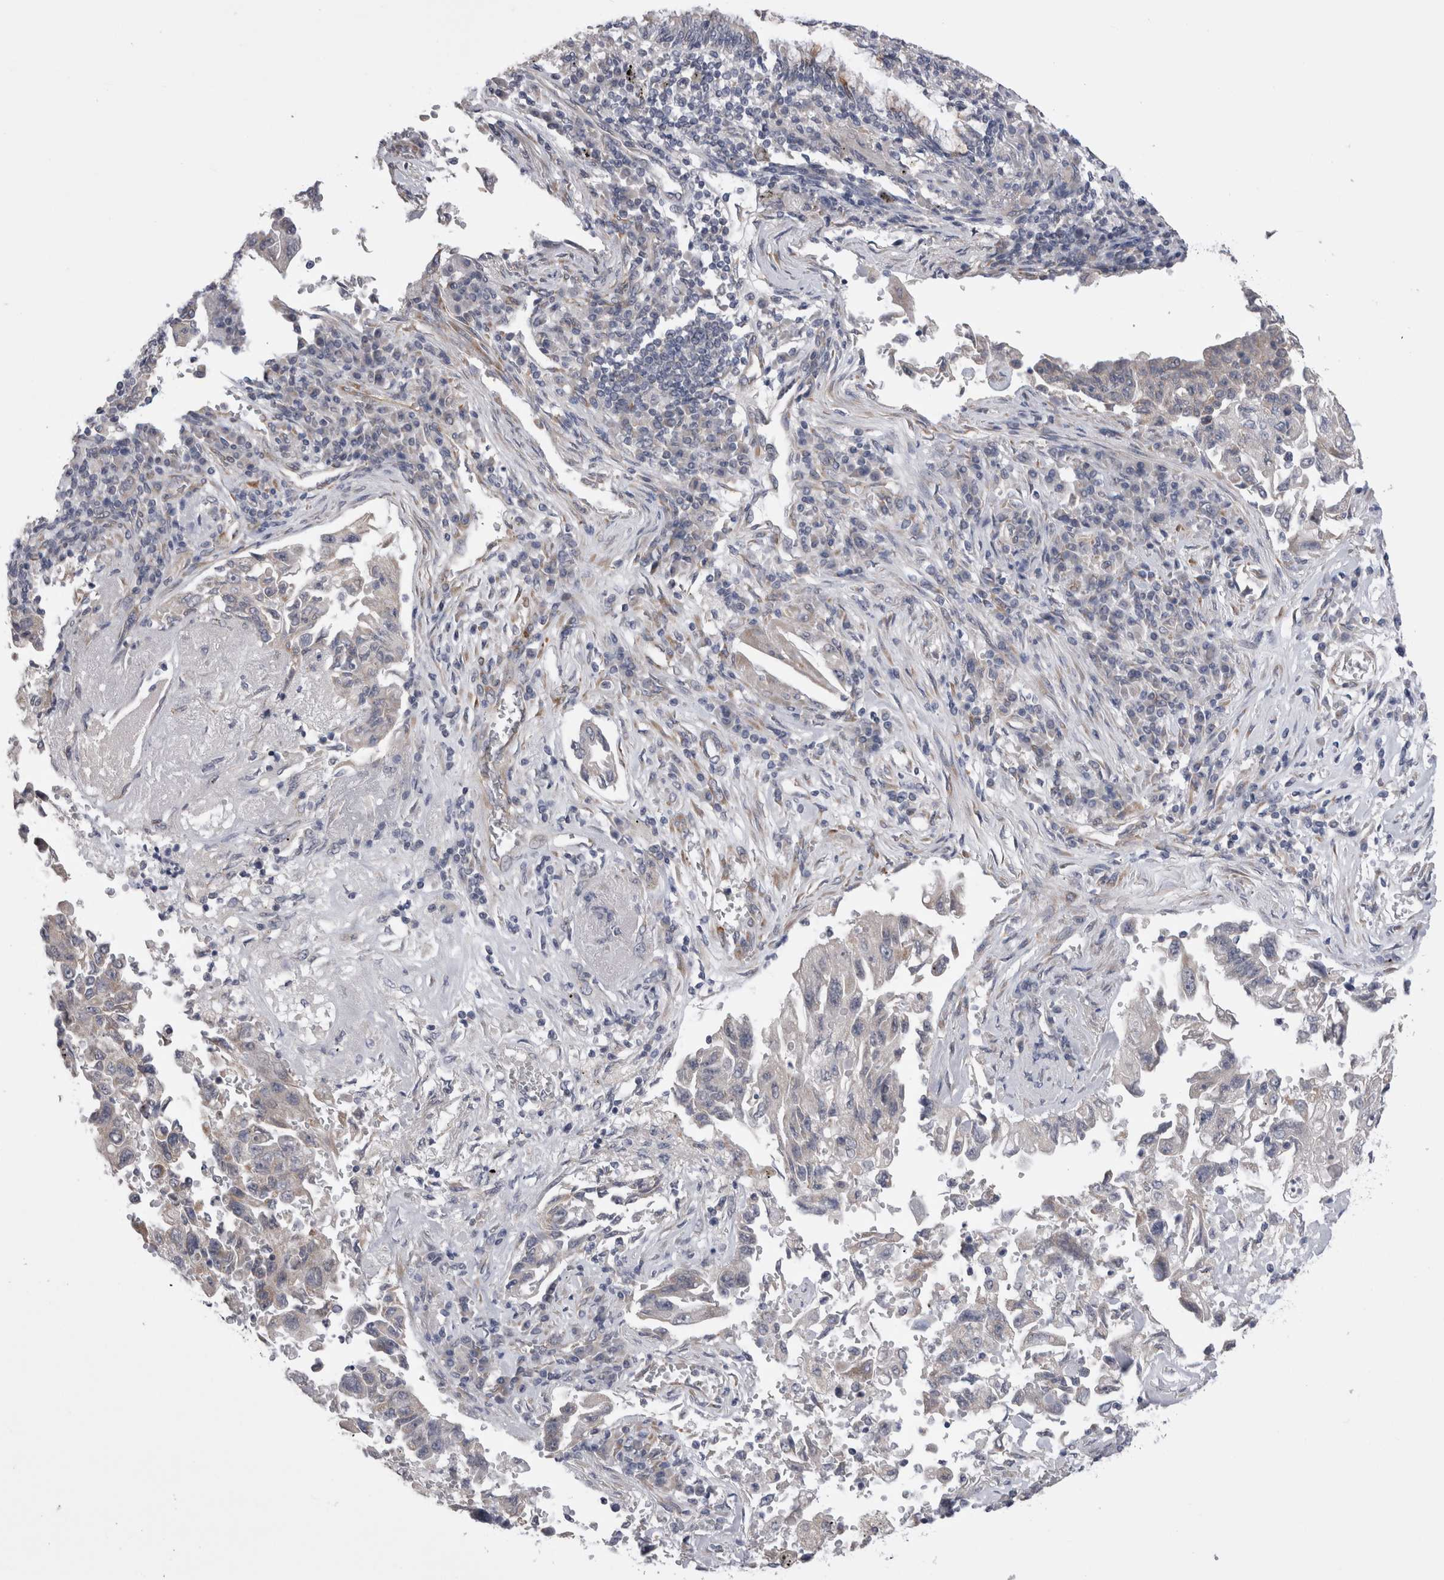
{"staining": {"intensity": "negative", "quantity": "none", "location": "none"}, "tissue": "lung cancer", "cell_type": "Tumor cells", "image_type": "cancer", "snomed": [{"axis": "morphology", "description": "Adenocarcinoma, NOS"}, {"axis": "topography", "description": "Lung"}], "caption": "Tumor cells show no significant protein positivity in adenocarcinoma (lung).", "gene": "ARHGAP29", "patient": {"sex": "female", "age": 51}}